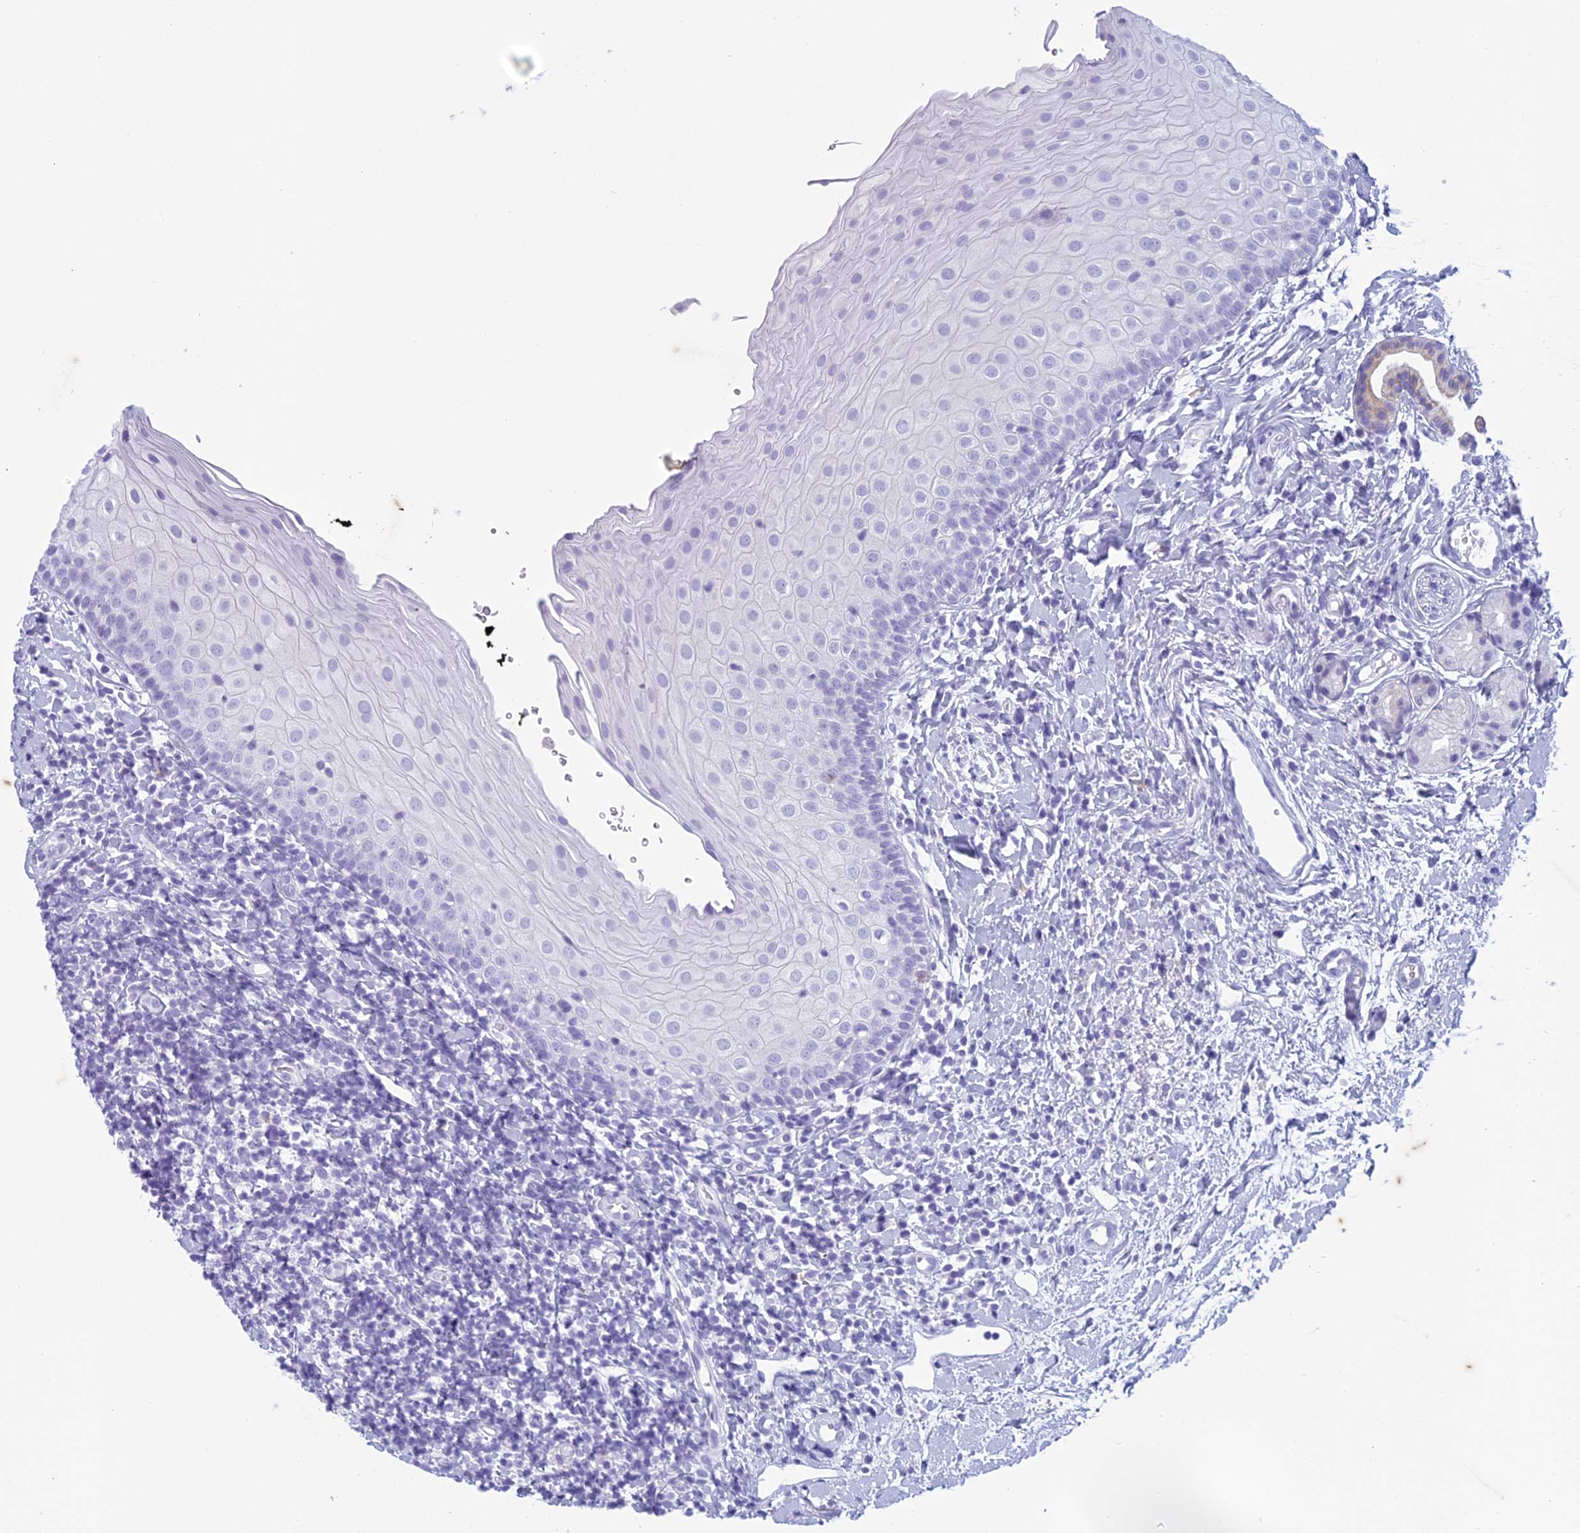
{"staining": {"intensity": "negative", "quantity": "none", "location": "none"}, "tissue": "oral mucosa", "cell_type": "Squamous epithelial cells", "image_type": "normal", "snomed": [{"axis": "morphology", "description": "Normal tissue, NOS"}, {"axis": "topography", "description": "Oral tissue"}], "caption": "Oral mucosa stained for a protein using IHC displays no positivity squamous epithelial cells.", "gene": "HMGB4", "patient": {"sex": "male", "age": 46}}